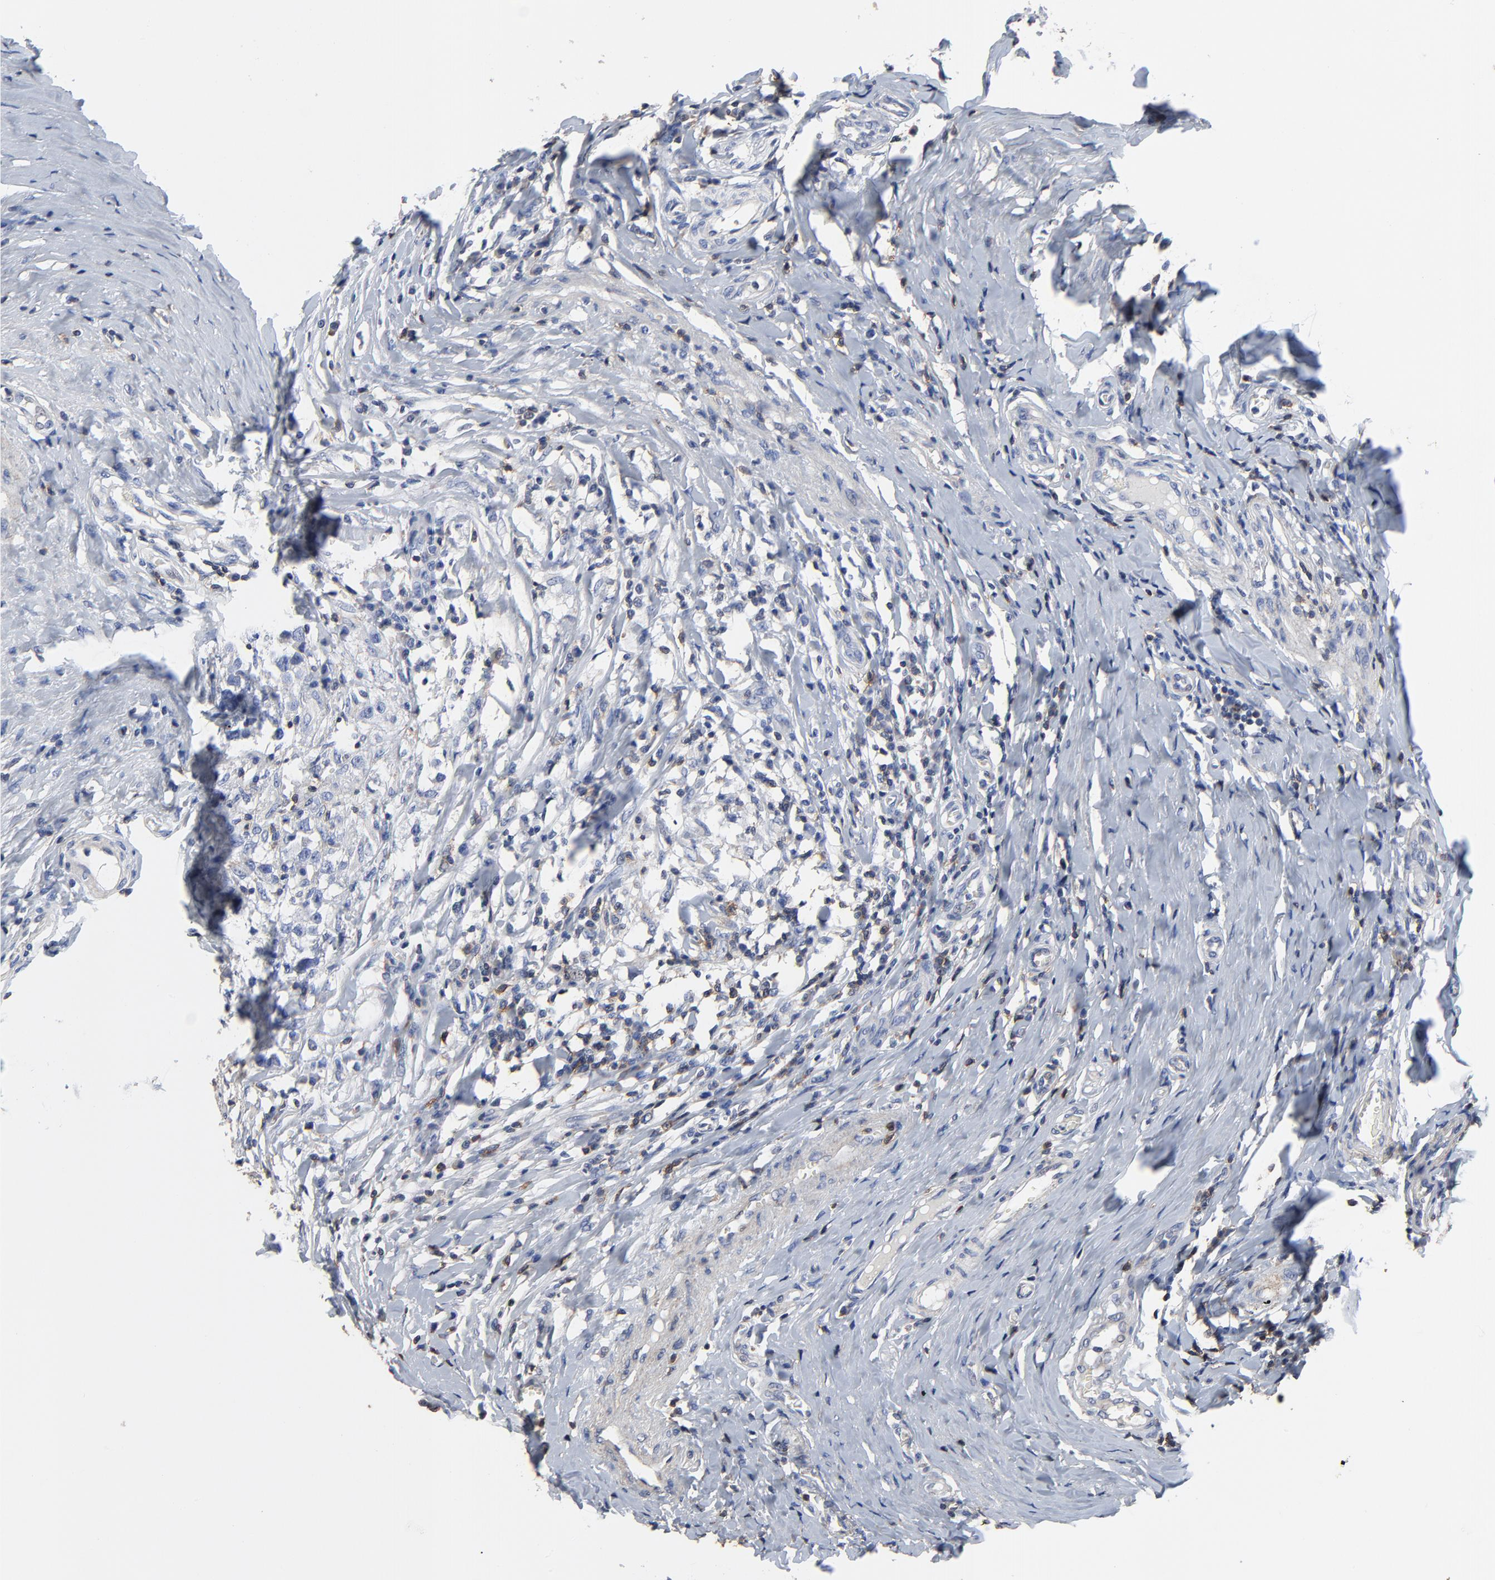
{"staining": {"intensity": "negative", "quantity": "none", "location": "none"}, "tissue": "testis cancer", "cell_type": "Tumor cells", "image_type": "cancer", "snomed": [{"axis": "morphology", "description": "Seminoma, NOS"}, {"axis": "topography", "description": "Testis"}], "caption": "DAB (3,3'-diaminobenzidine) immunohistochemical staining of human testis cancer exhibits no significant expression in tumor cells.", "gene": "SKAP1", "patient": {"sex": "male", "age": 24}}